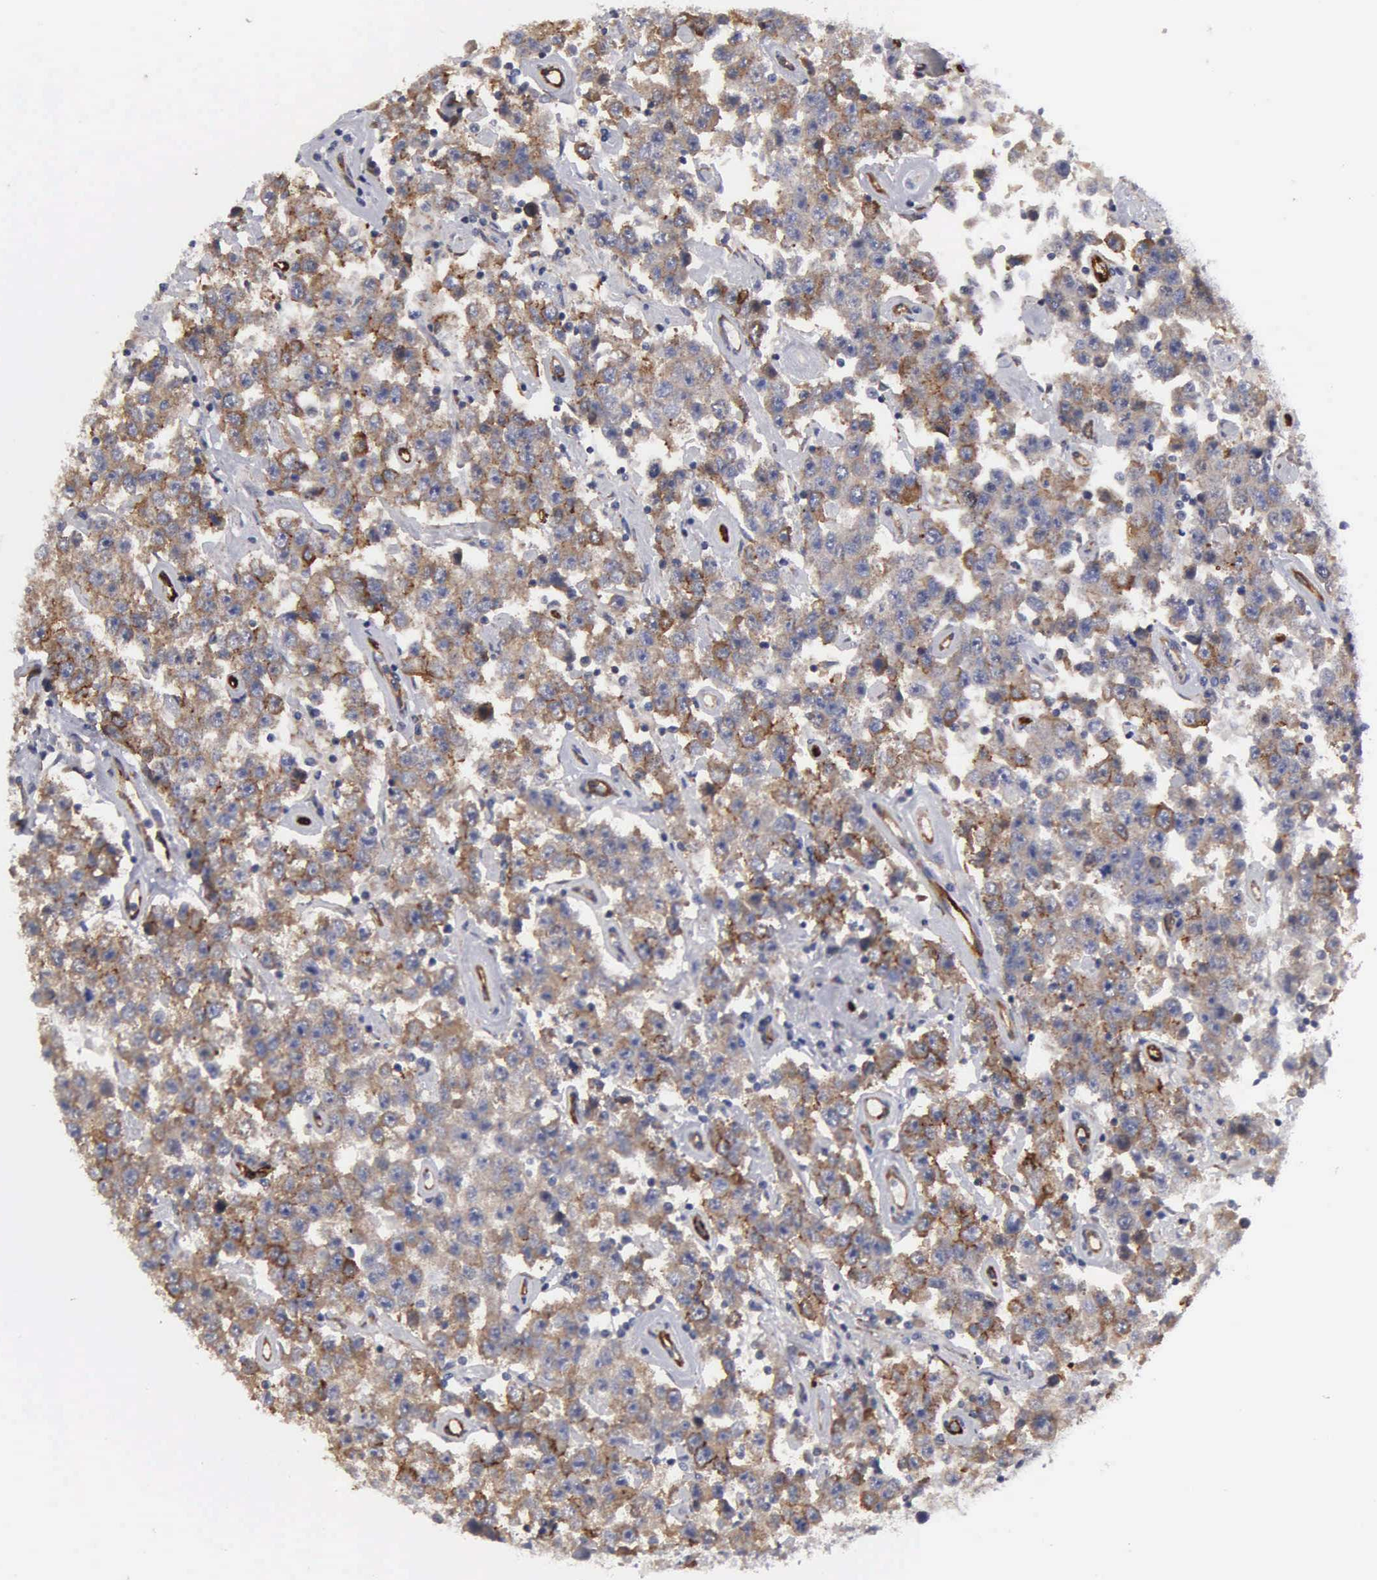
{"staining": {"intensity": "moderate", "quantity": "<25%", "location": "cytoplasmic/membranous"}, "tissue": "testis cancer", "cell_type": "Tumor cells", "image_type": "cancer", "snomed": [{"axis": "morphology", "description": "Seminoma, NOS"}, {"axis": "topography", "description": "Testis"}], "caption": "Testis cancer tissue reveals moderate cytoplasmic/membranous staining in approximately <25% of tumor cells The staining is performed using DAB (3,3'-diaminobenzidine) brown chromogen to label protein expression. The nuclei are counter-stained blue using hematoxylin.", "gene": "RDX", "patient": {"sex": "male", "age": 52}}